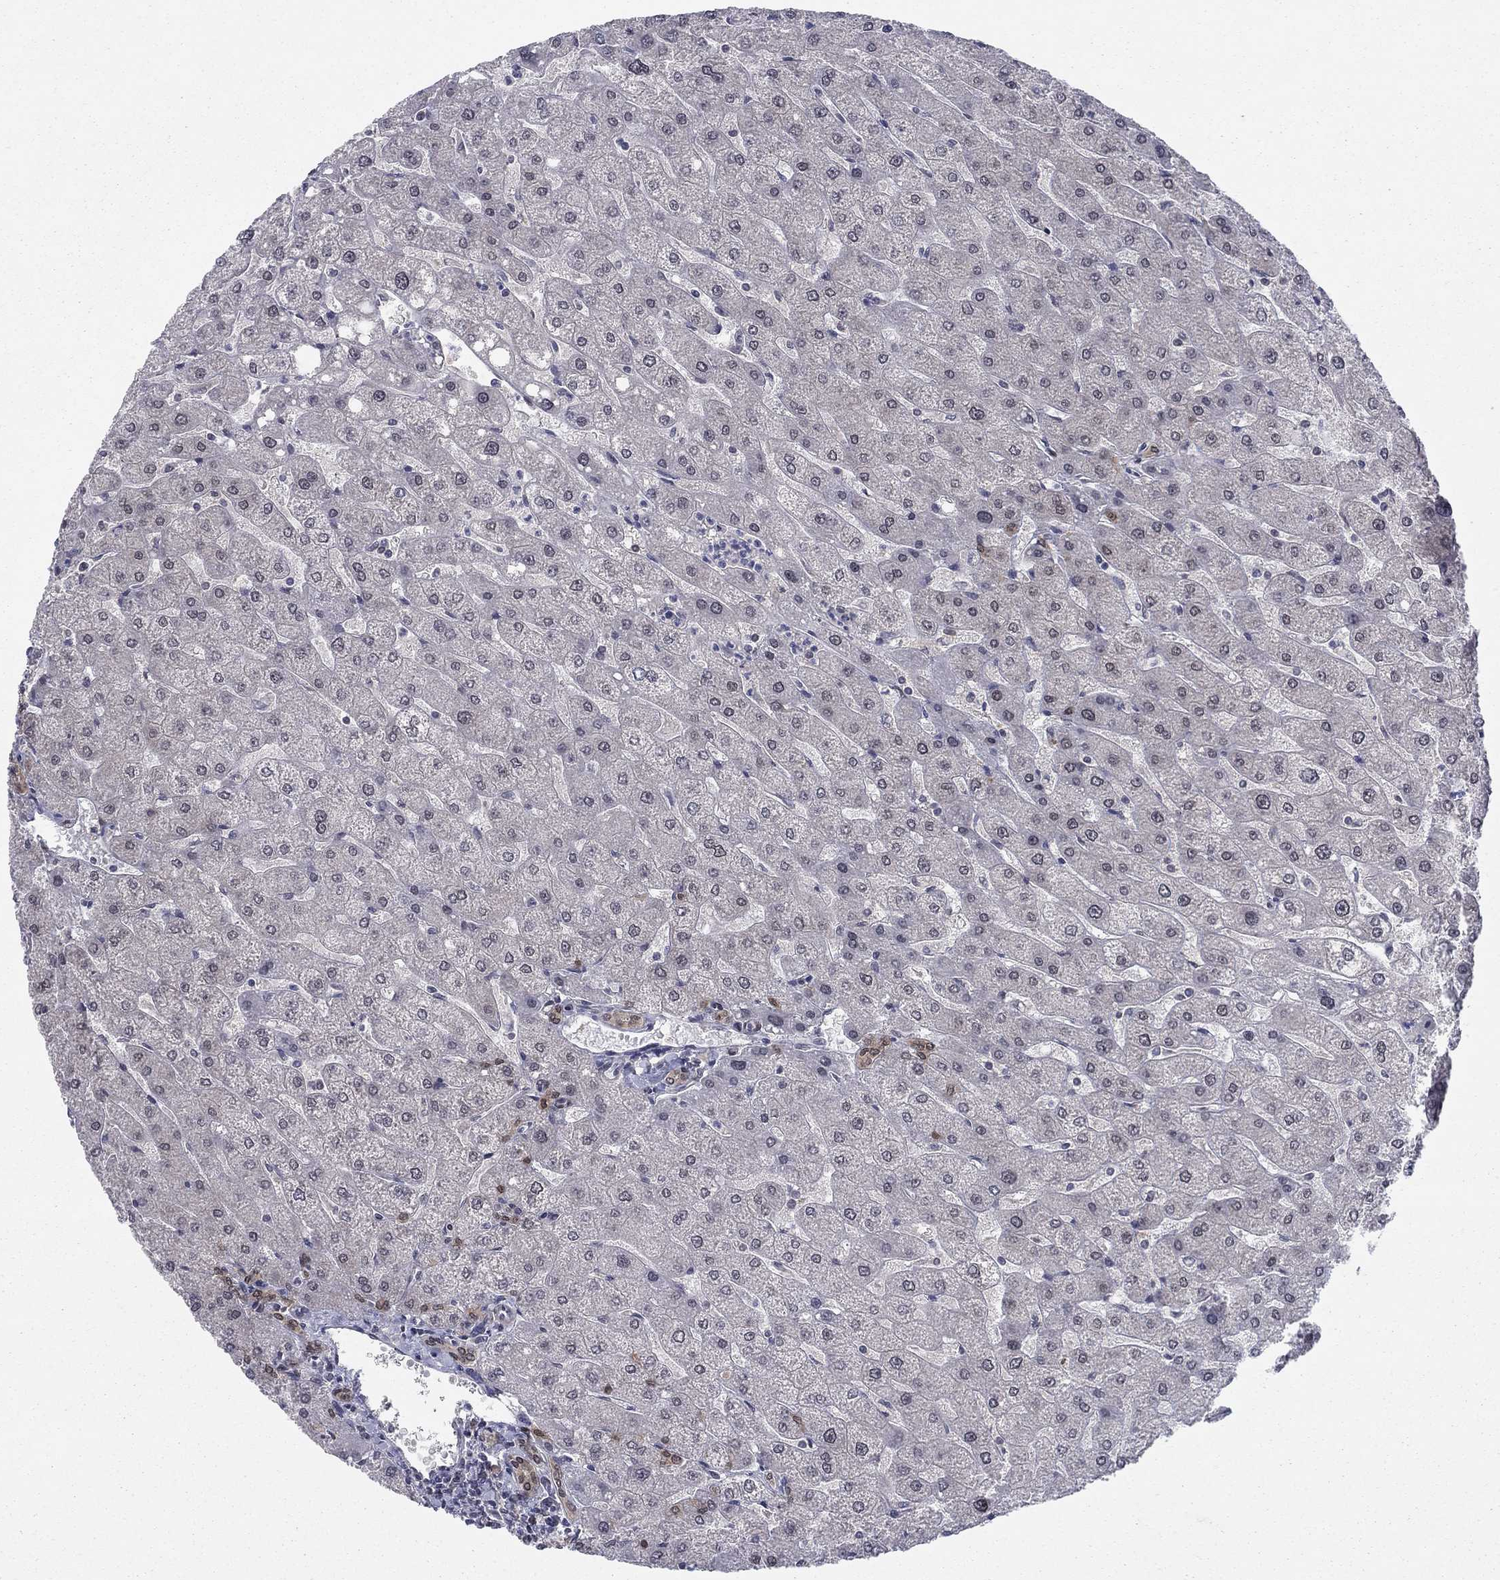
{"staining": {"intensity": "weak", "quantity": "25%-75%", "location": "cytoplasmic/membranous"}, "tissue": "liver", "cell_type": "Cholangiocytes", "image_type": "normal", "snomed": [{"axis": "morphology", "description": "Normal tissue, NOS"}, {"axis": "topography", "description": "Liver"}], "caption": "A high-resolution micrograph shows IHC staining of benign liver, which exhibits weak cytoplasmic/membranous staining in about 25%-75% of cholangiocytes. (DAB IHC with brightfield microscopy, high magnification).", "gene": "FKBP4", "patient": {"sex": "male", "age": 67}}